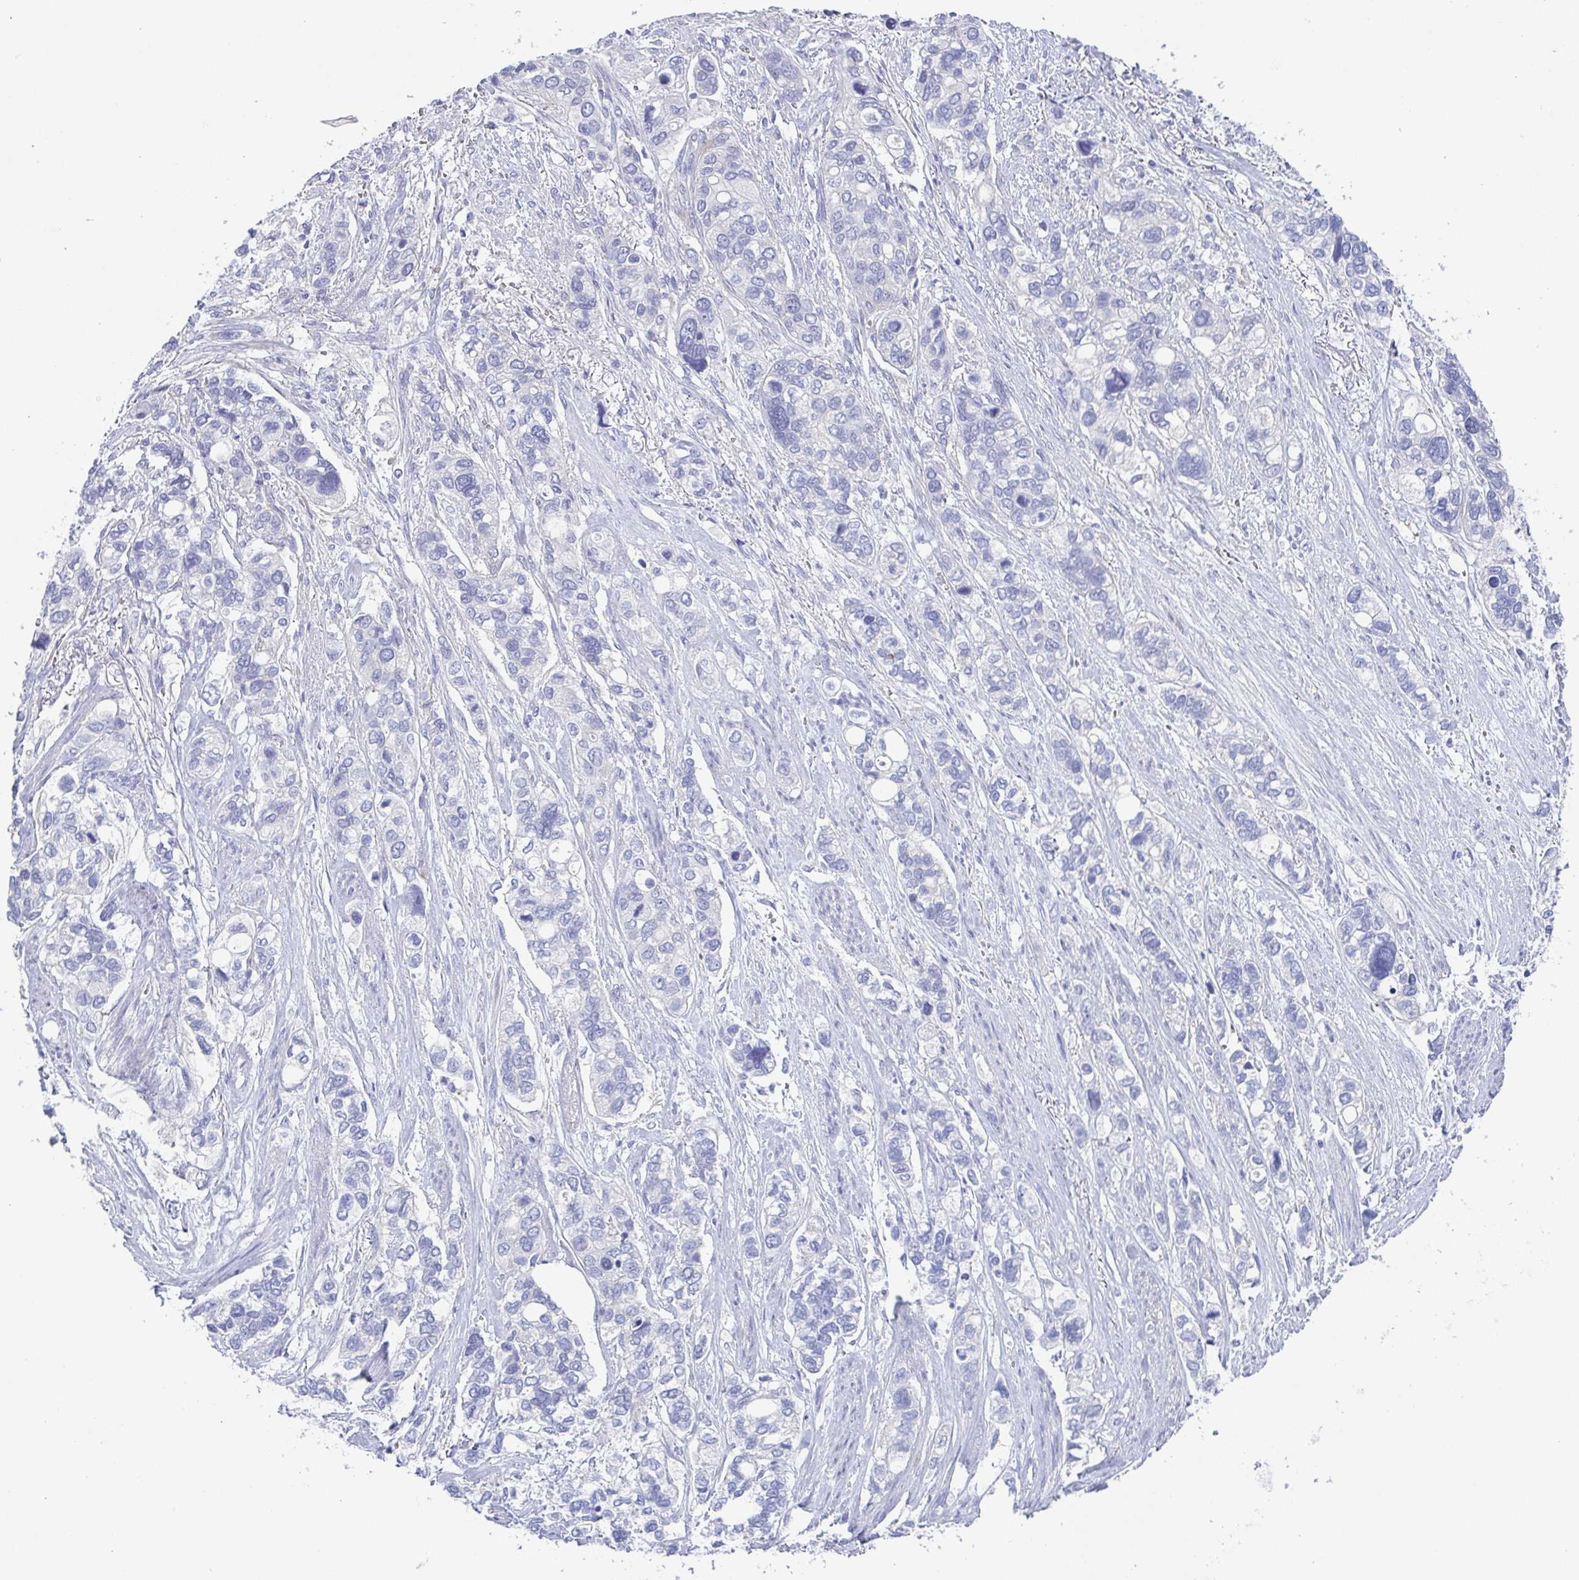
{"staining": {"intensity": "negative", "quantity": "none", "location": "none"}, "tissue": "stomach cancer", "cell_type": "Tumor cells", "image_type": "cancer", "snomed": [{"axis": "morphology", "description": "Adenocarcinoma, NOS"}, {"axis": "topography", "description": "Stomach, upper"}], "caption": "Tumor cells show no significant expression in adenocarcinoma (stomach).", "gene": "DYNC1I1", "patient": {"sex": "female", "age": 81}}